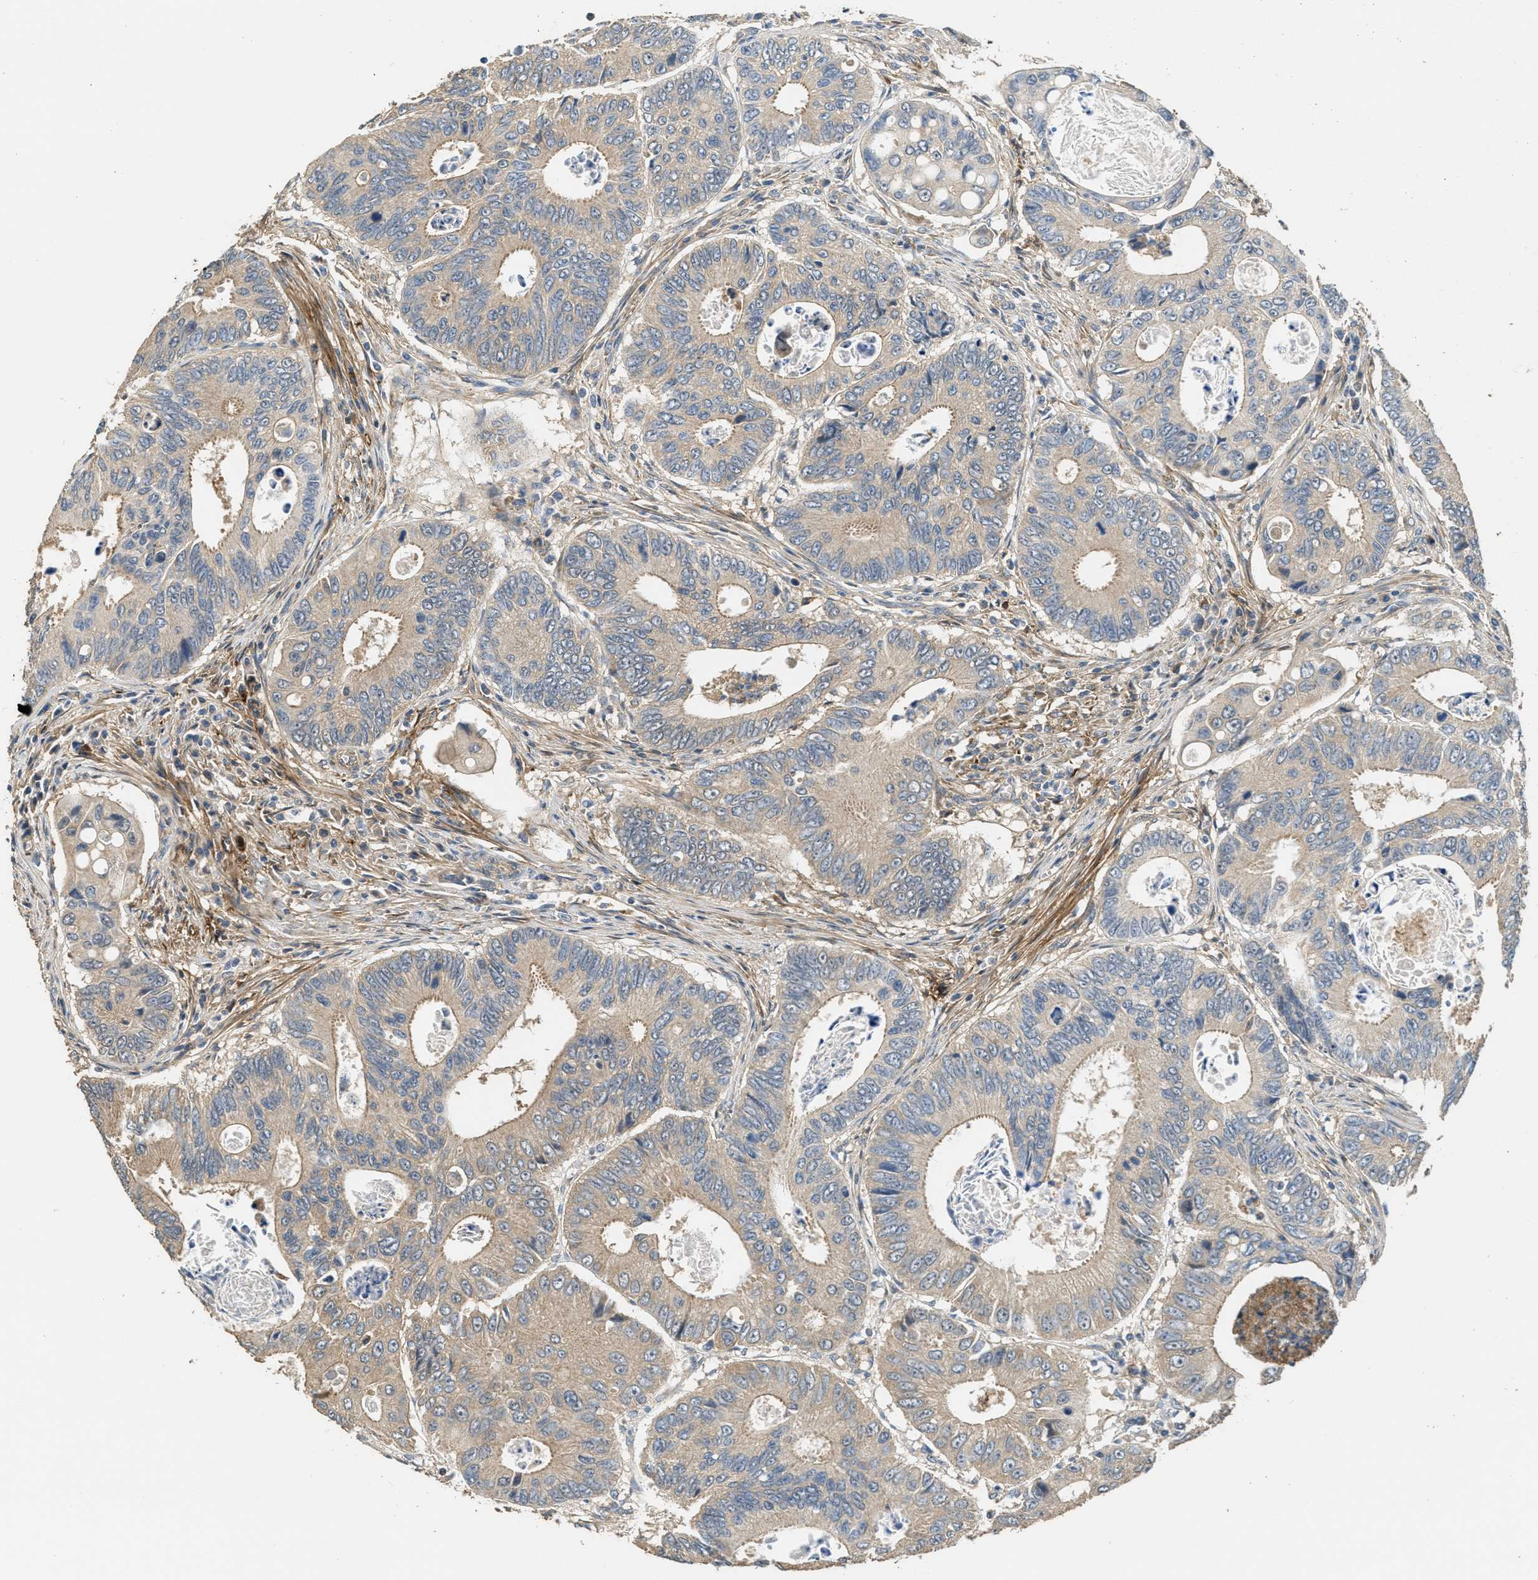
{"staining": {"intensity": "weak", "quantity": "25%-75%", "location": "cytoplasmic/membranous"}, "tissue": "colorectal cancer", "cell_type": "Tumor cells", "image_type": "cancer", "snomed": [{"axis": "morphology", "description": "Inflammation, NOS"}, {"axis": "morphology", "description": "Adenocarcinoma, NOS"}, {"axis": "topography", "description": "Colon"}], "caption": "Protein staining of adenocarcinoma (colorectal) tissue shows weak cytoplasmic/membranous staining in about 25%-75% of tumor cells.", "gene": "THBS2", "patient": {"sex": "male", "age": 72}}